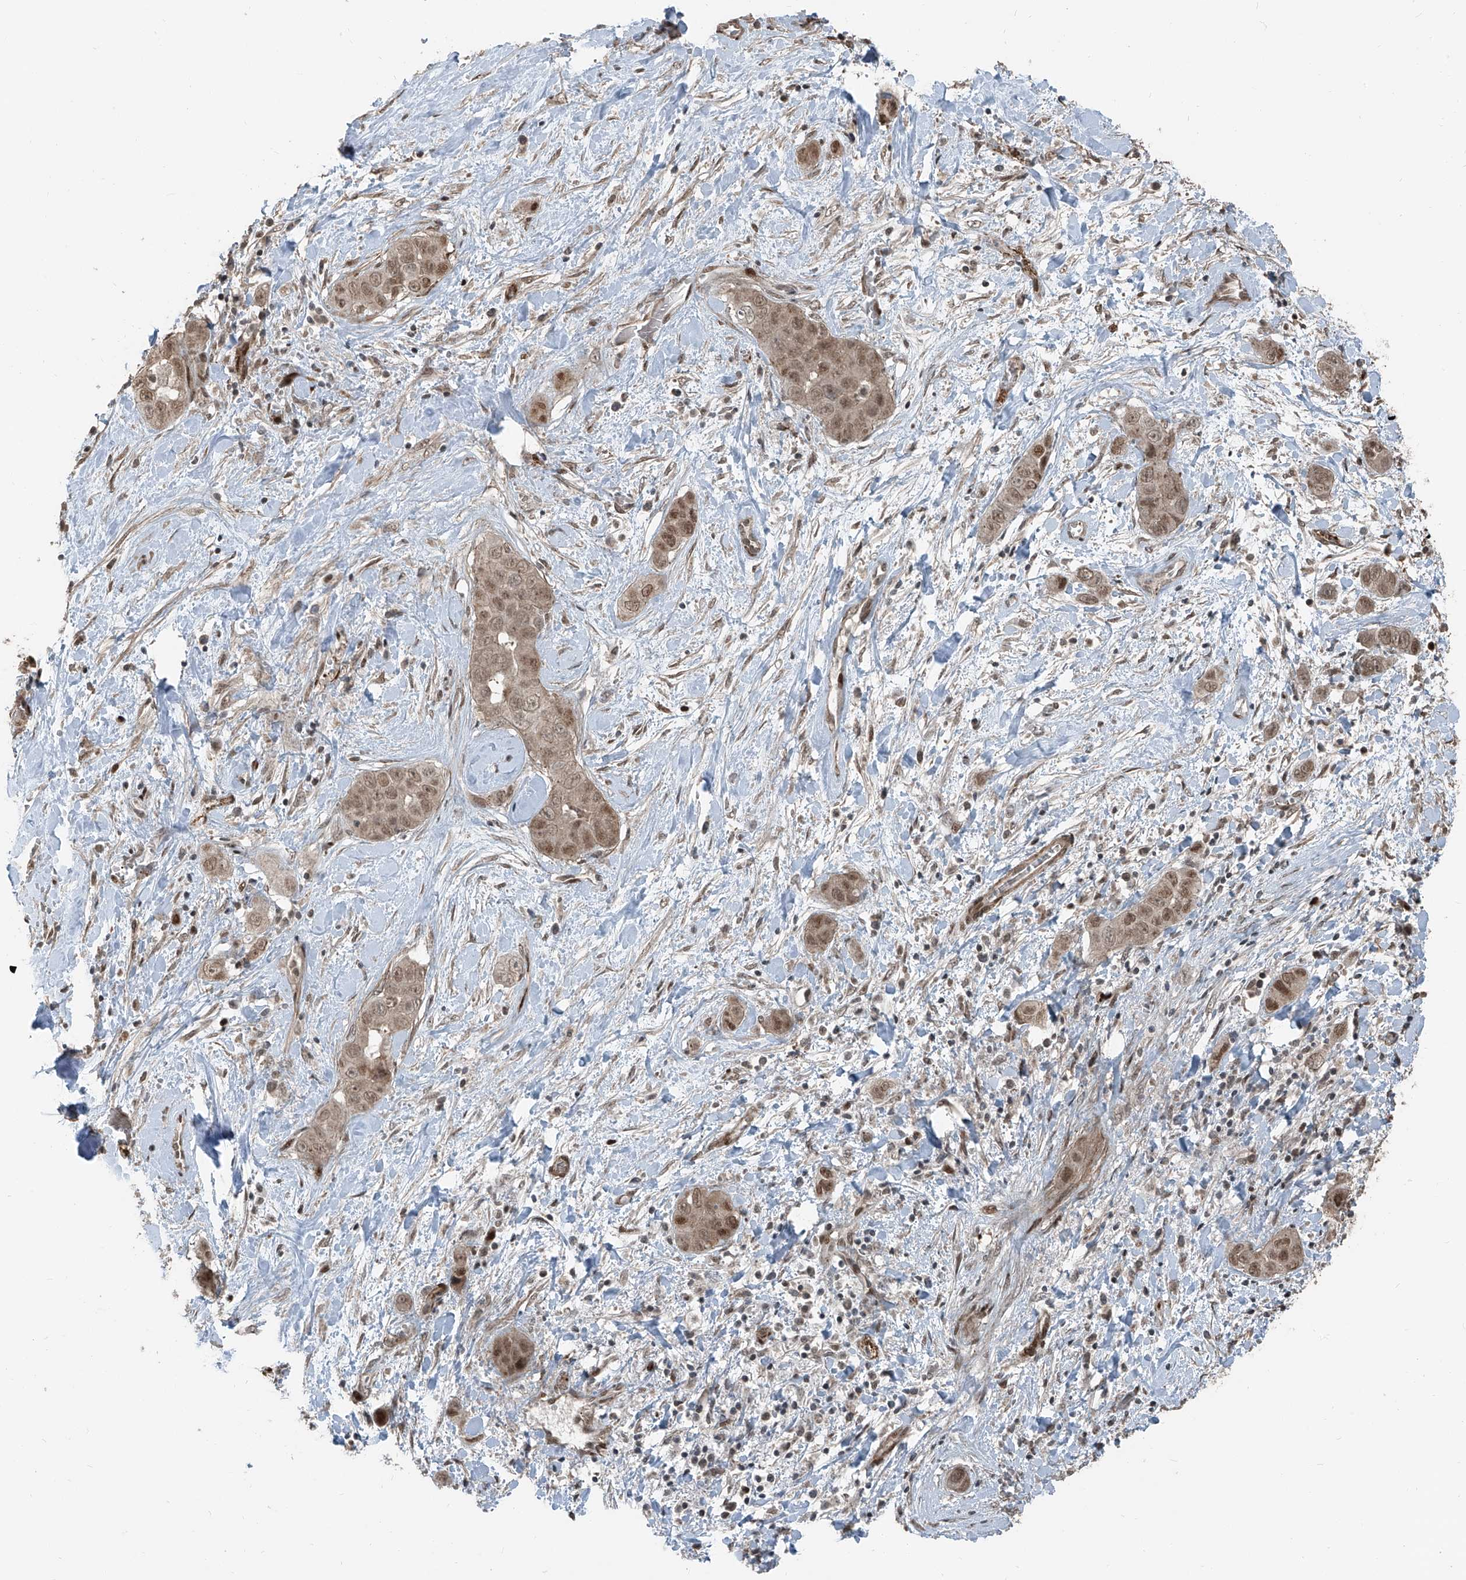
{"staining": {"intensity": "moderate", "quantity": ">75%", "location": "nuclear"}, "tissue": "liver cancer", "cell_type": "Tumor cells", "image_type": "cancer", "snomed": [{"axis": "morphology", "description": "Cholangiocarcinoma"}, {"axis": "topography", "description": "Liver"}], "caption": "Tumor cells demonstrate moderate nuclear positivity in about >75% of cells in liver cancer.", "gene": "ZNF570", "patient": {"sex": "female", "age": 52}}